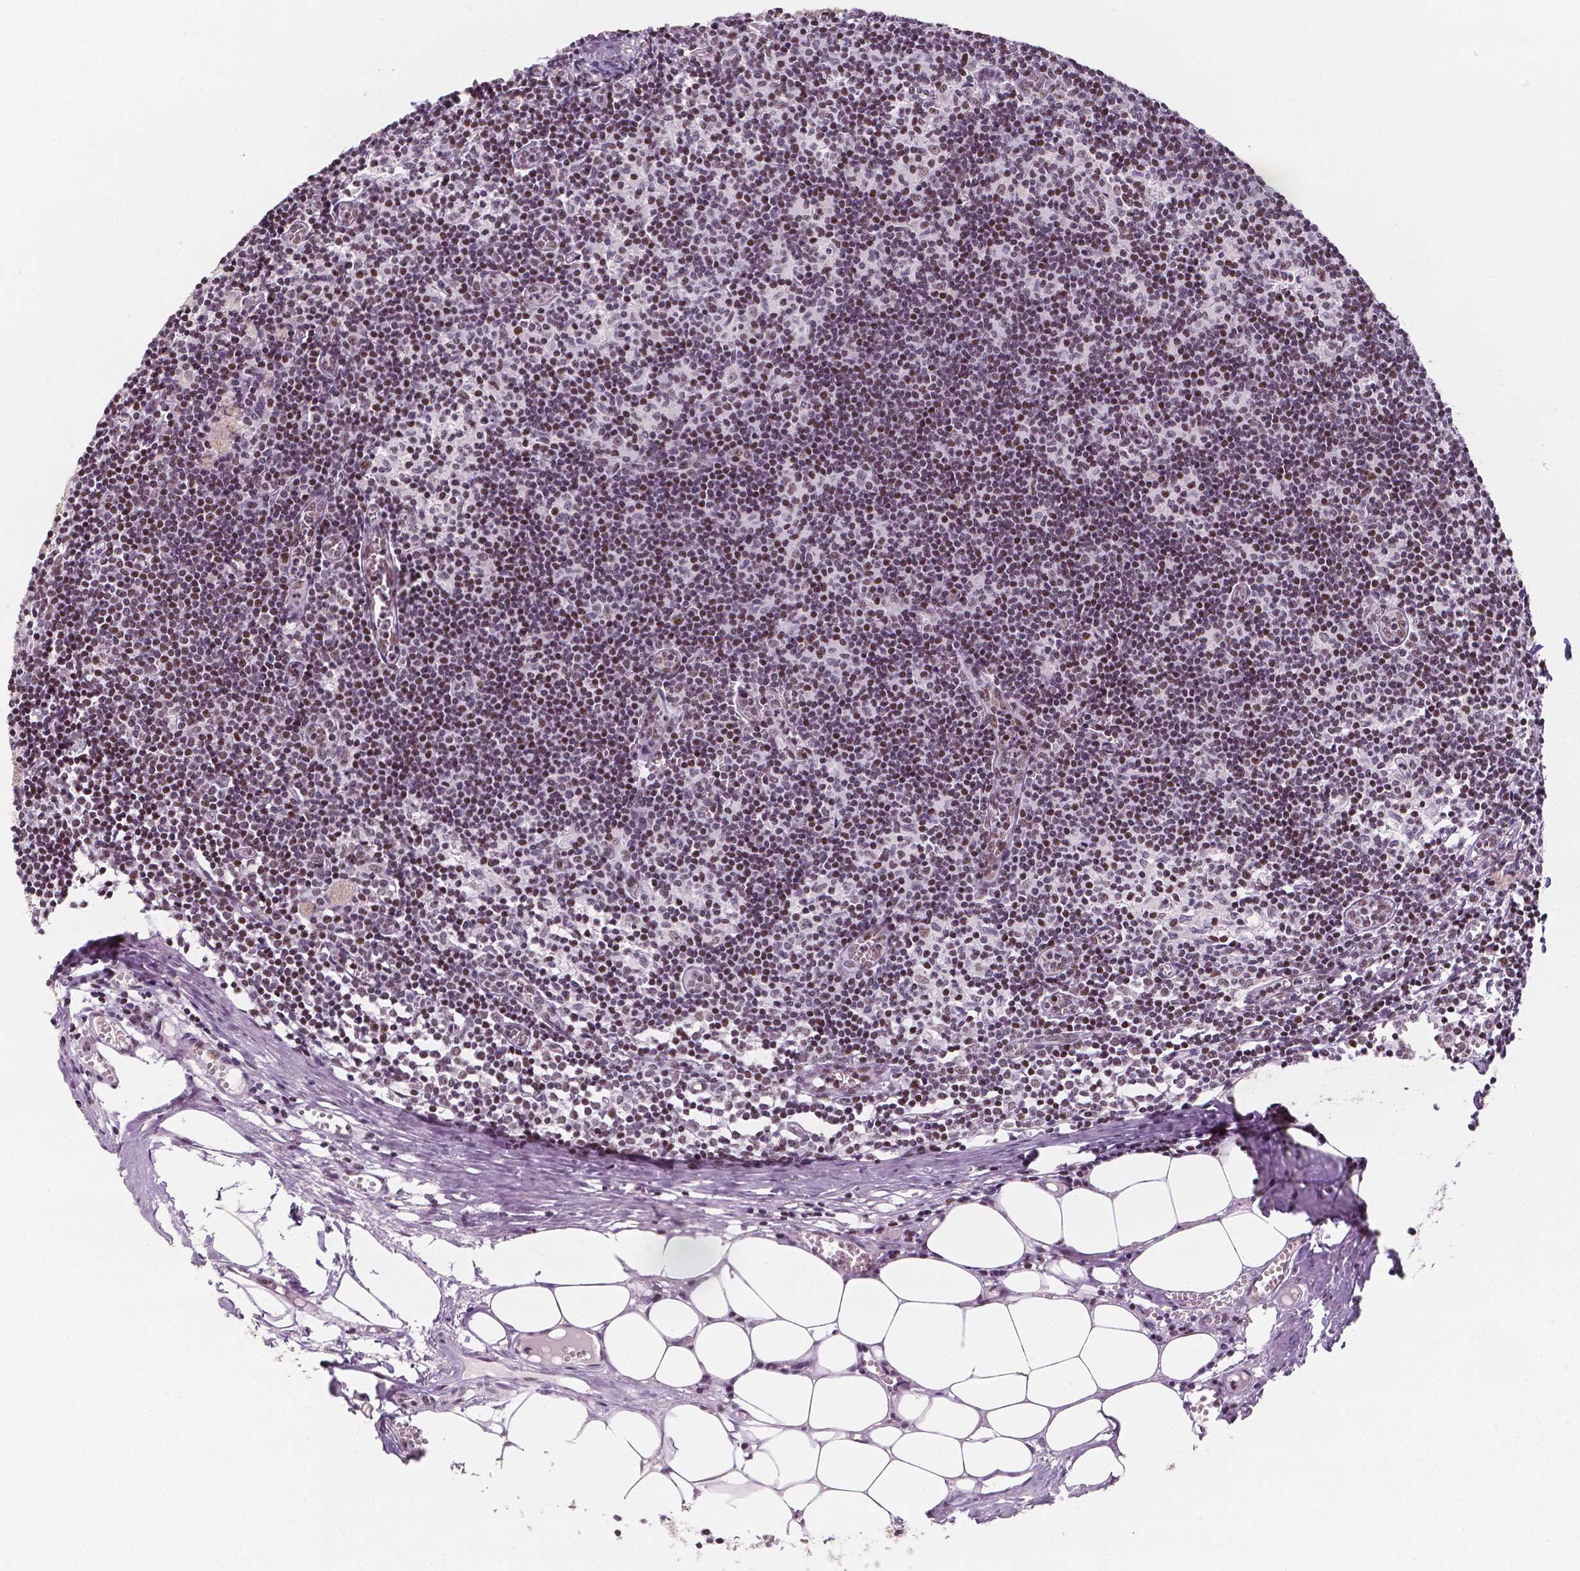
{"staining": {"intensity": "moderate", "quantity": "<25%", "location": "nuclear"}, "tissue": "lymph node", "cell_type": "Germinal center cells", "image_type": "normal", "snomed": [{"axis": "morphology", "description": "Normal tissue, NOS"}, {"axis": "topography", "description": "Lymph node"}], "caption": "Human lymph node stained for a protein (brown) shows moderate nuclear positive expression in about <25% of germinal center cells.", "gene": "HDAC1", "patient": {"sex": "female", "age": 52}}